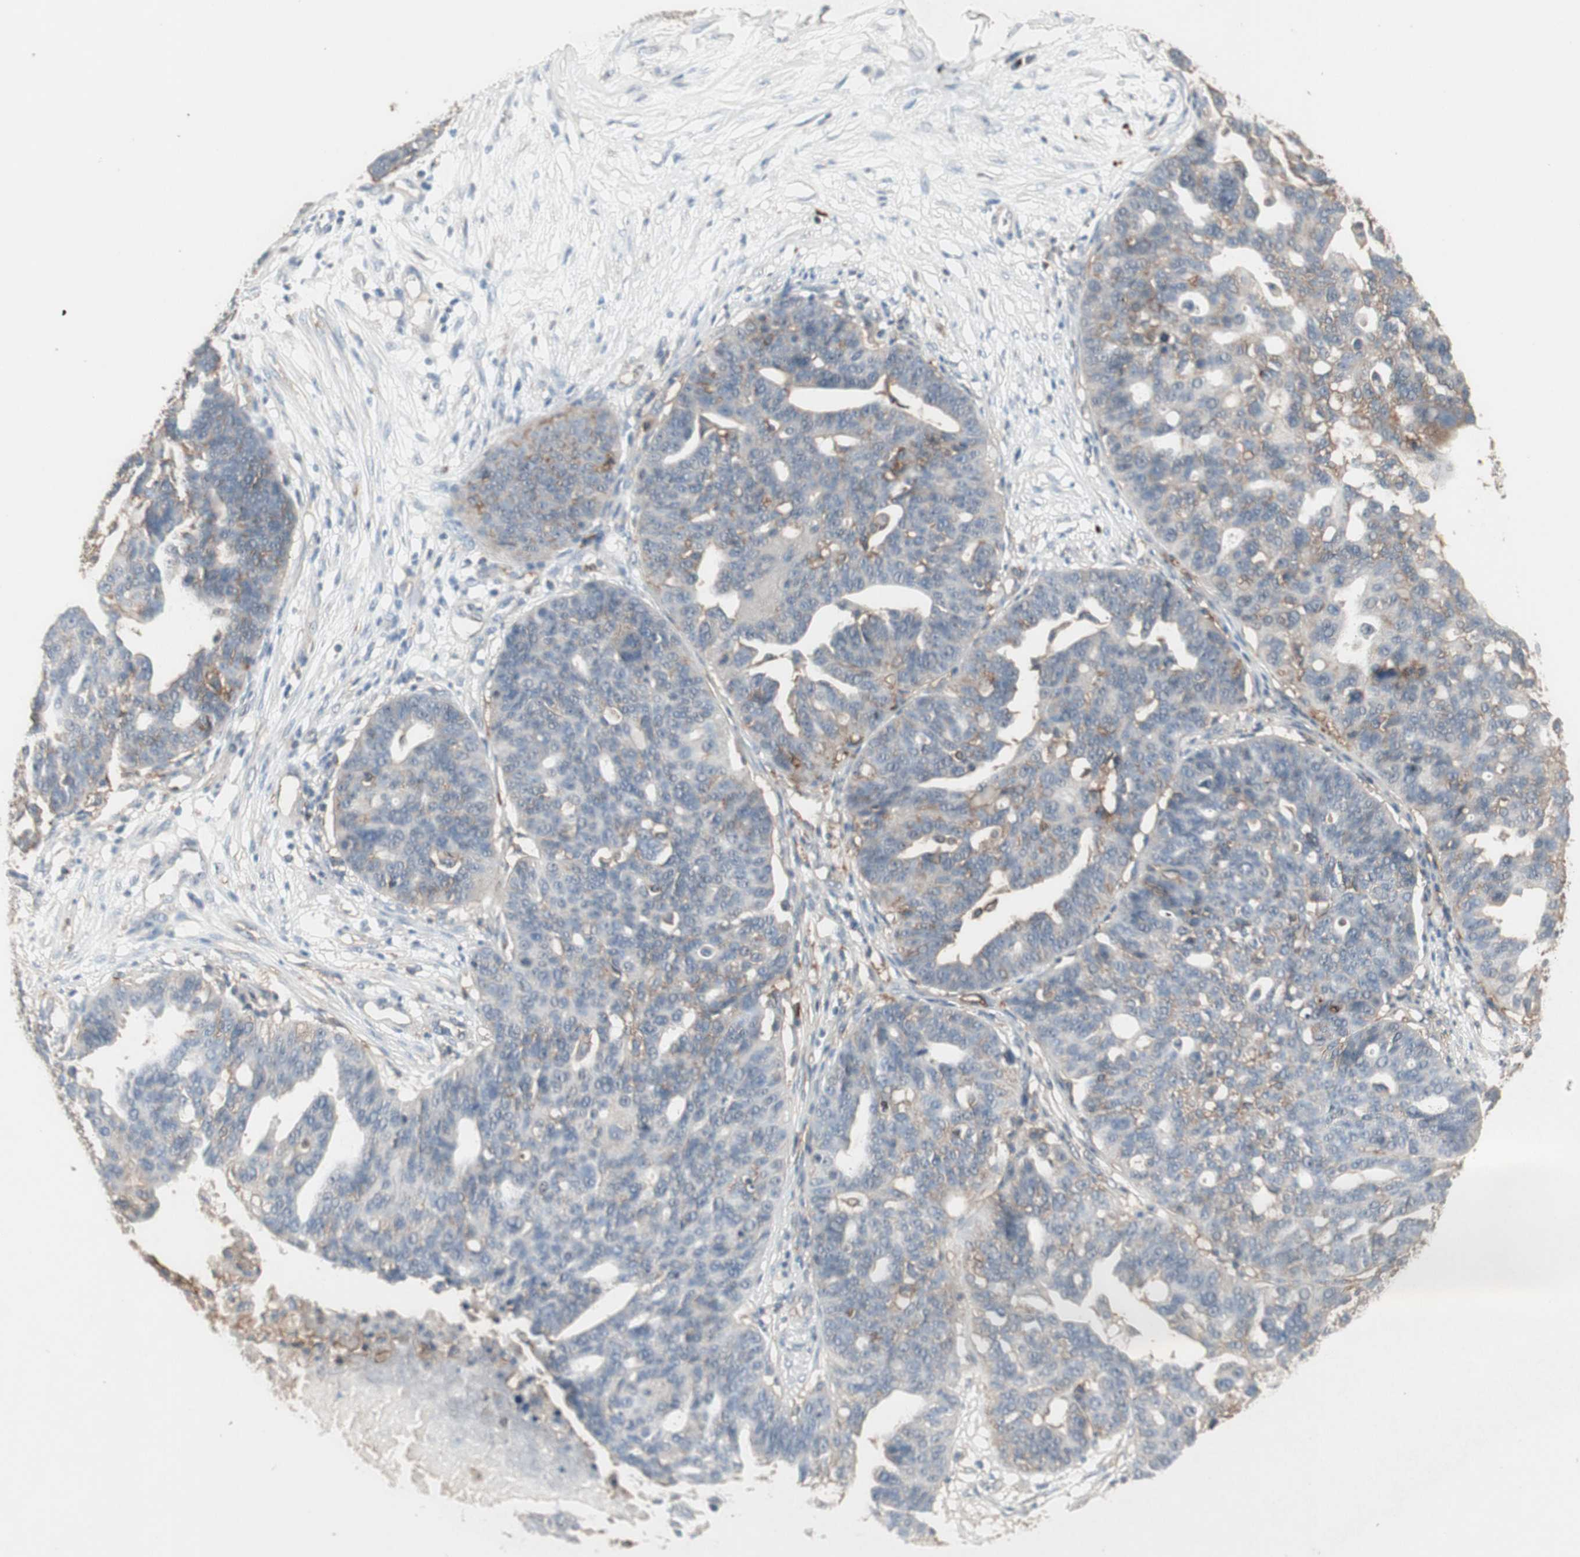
{"staining": {"intensity": "moderate", "quantity": "<25%", "location": "cytoplasmic/membranous"}, "tissue": "ovarian cancer", "cell_type": "Tumor cells", "image_type": "cancer", "snomed": [{"axis": "morphology", "description": "Cystadenocarcinoma, serous, NOS"}, {"axis": "topography", "description": "Ovary"}], "caption": "The micrograph reveals staining of ovarian cancer, revealing moderate cytoplasmic/membranous protein expression (brown color) within tumor cells.", "gene": "MMP3", "patient": {"sex": "female", "age": 59}}